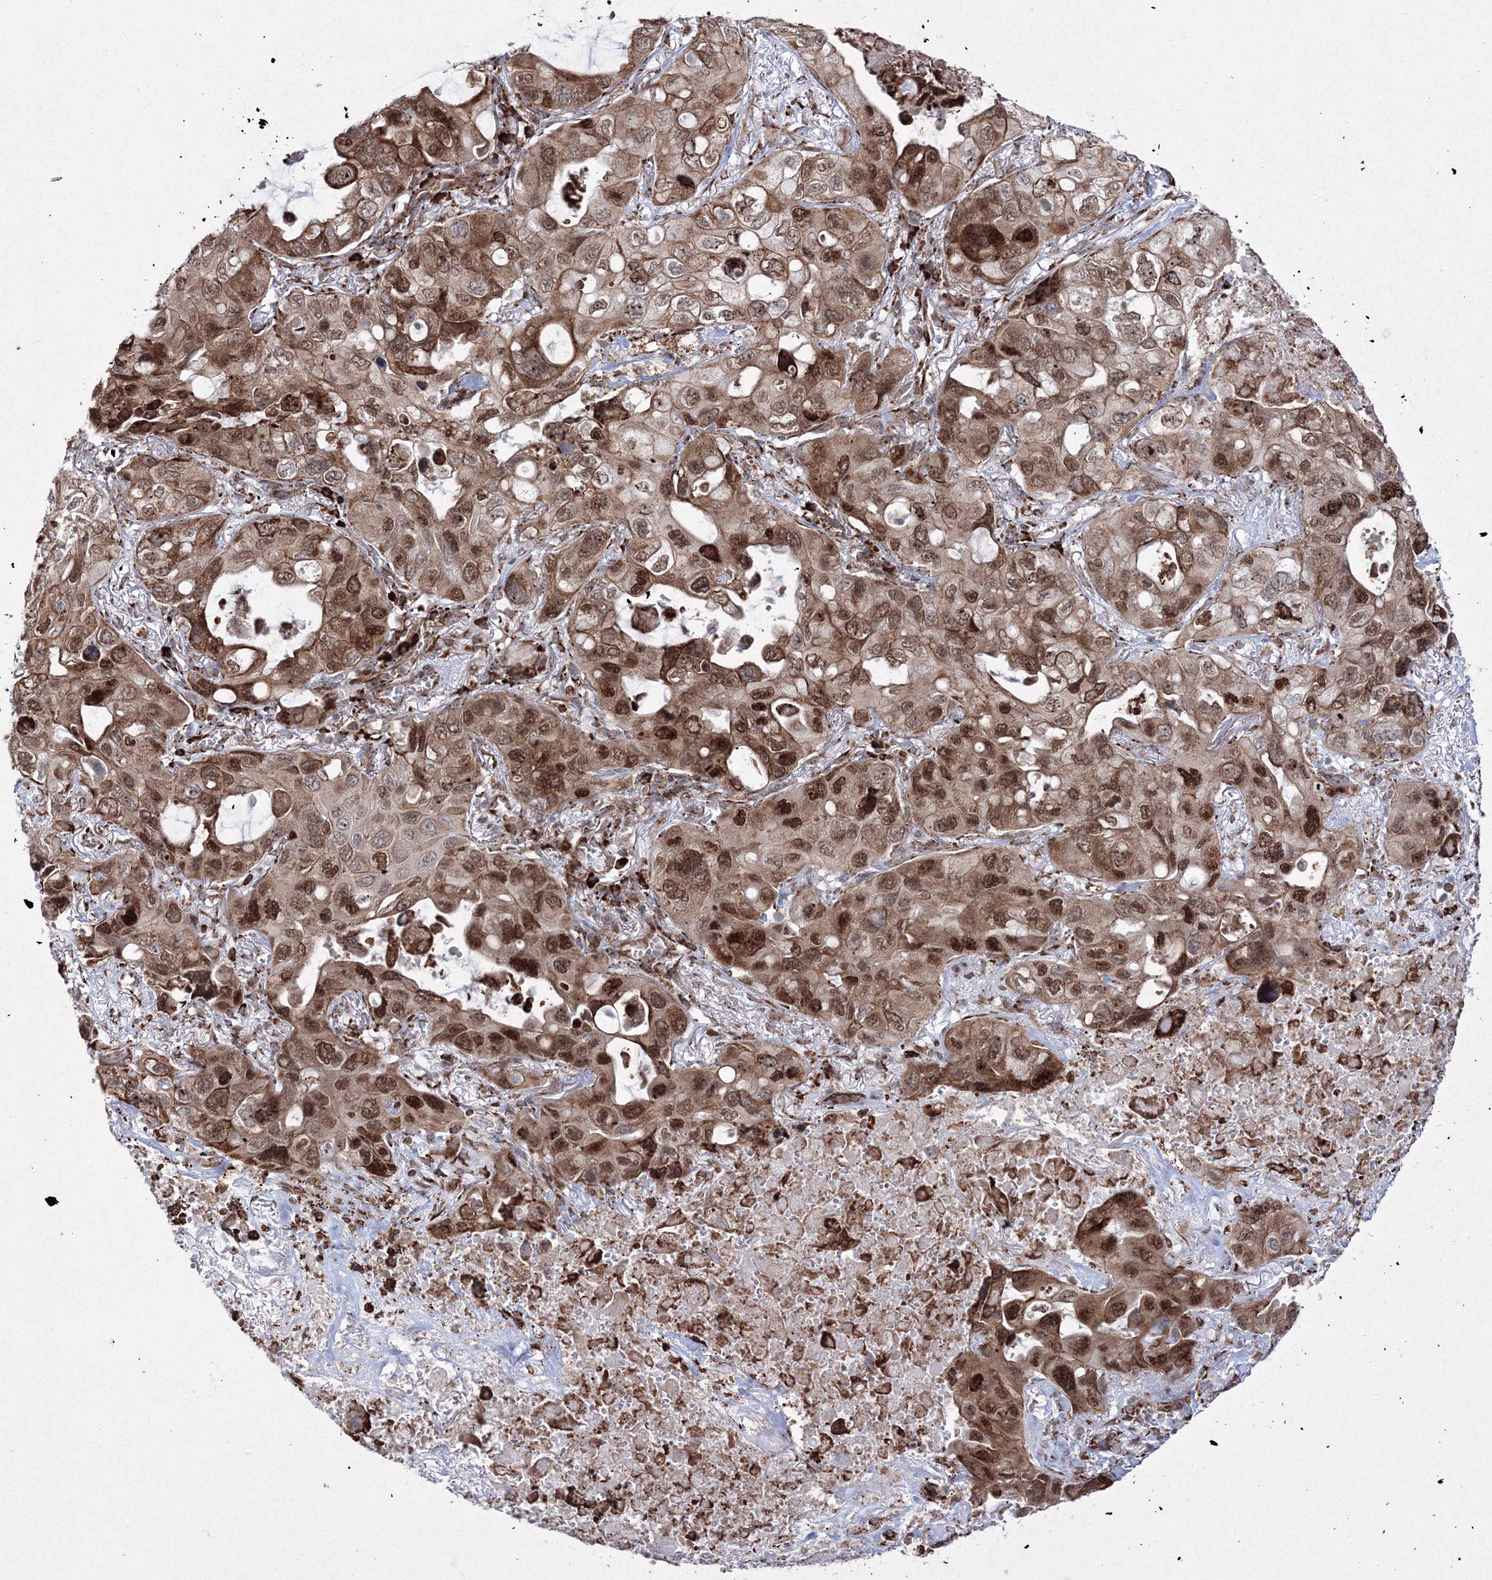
{"staining": {"intensity": "moderate", "quantity": ">75%", "location": "cytoplasmic/membranous,nuclear"}, "tissue": "lung cancer", "cell_type": "Tumor cells", "image_type": "cancer", "snomed": [{"axis": "morphology", "description": "Squamous cell carcinoma, NOS"}, {"axis": "topography", "description": "Lung"}], "caption": "Human lung cancer (squamous cell carcinoma) stained with a protein marker shows moderate staining in tumor cells.", "gene": "EFCAB12", "patient": {"sex": "female", "age": 73}}